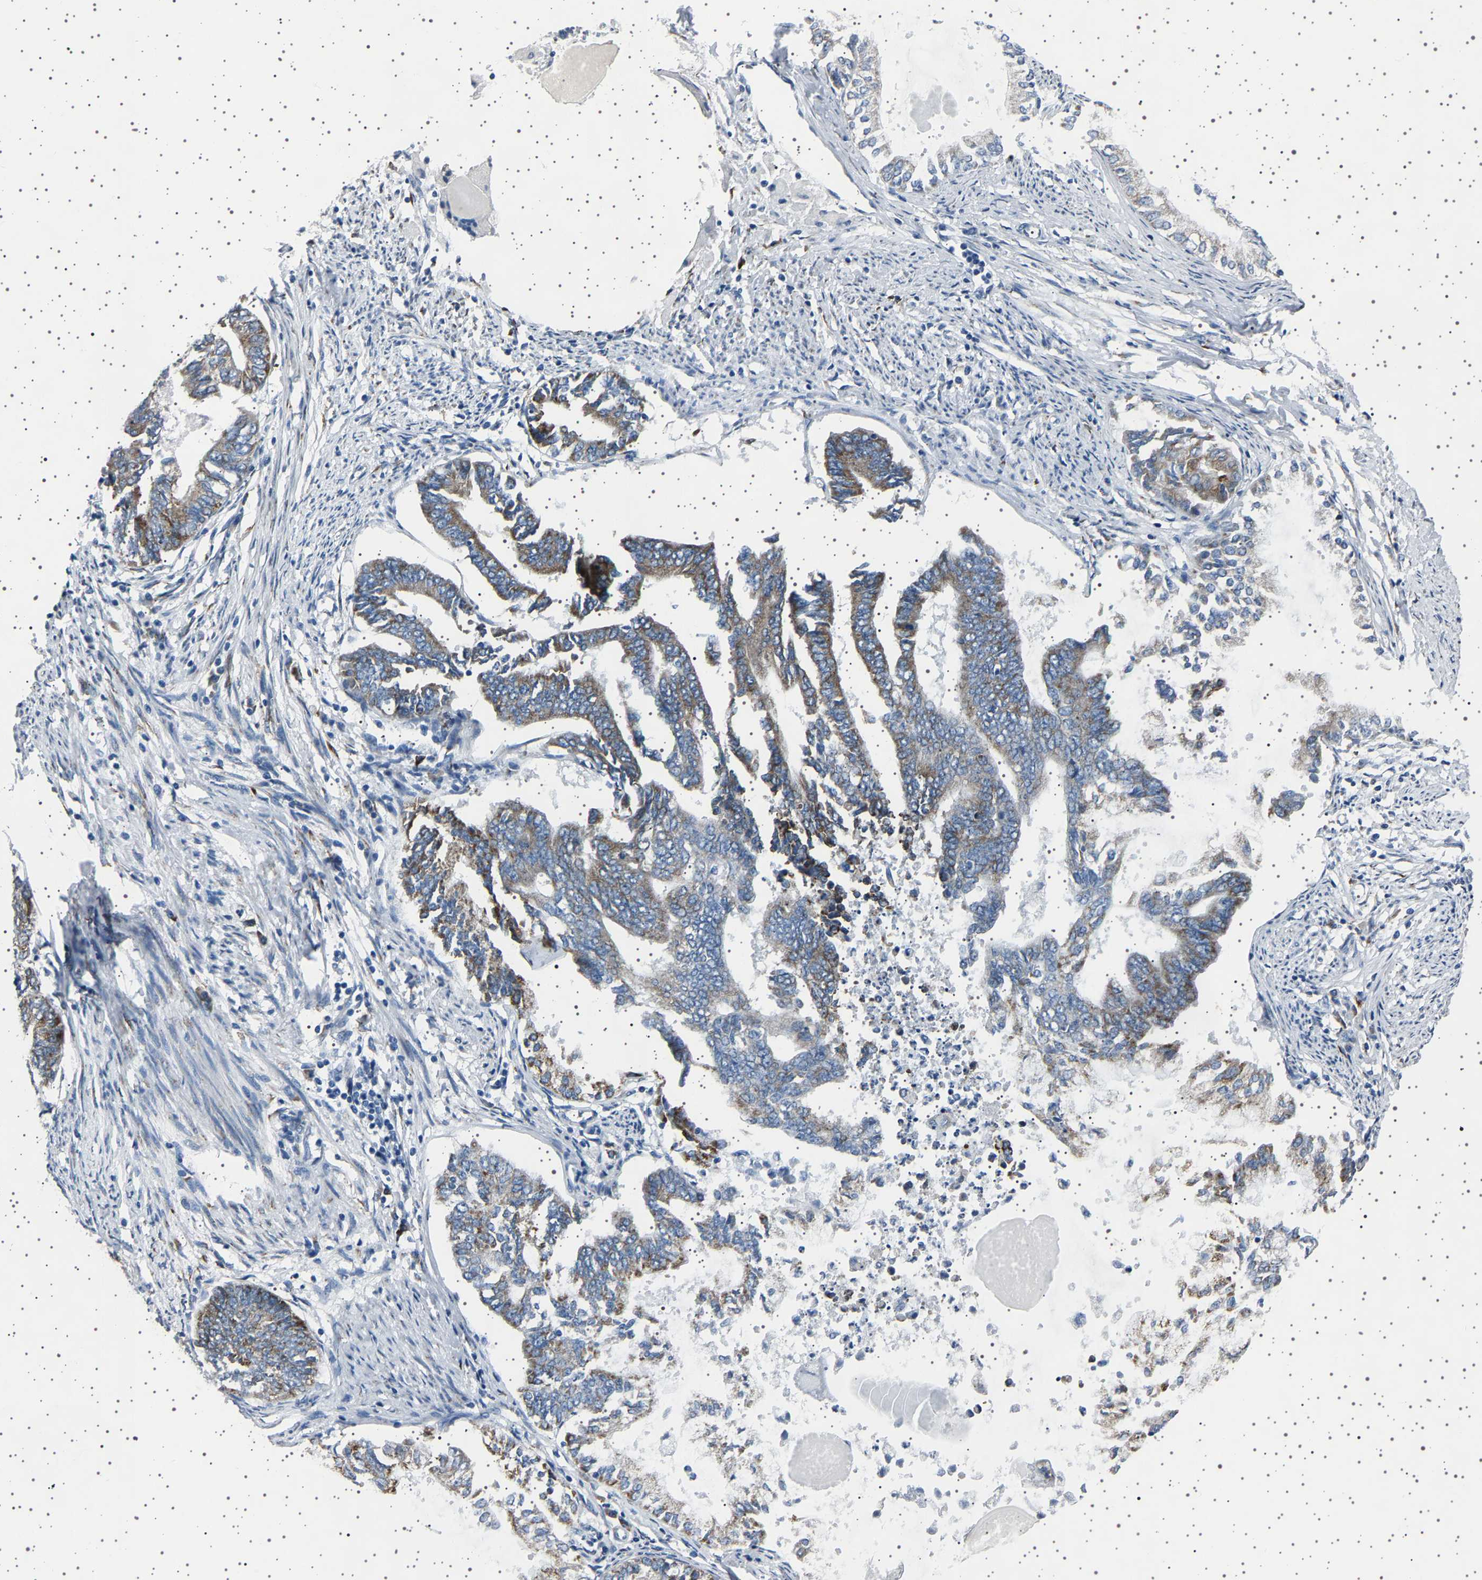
{"staining": {"intensity": "moderate", "quantity": ">75%", "location": "cytoplasmic/membranous"}, "tissue": "endometrial cancer", "cell_type": "Tumor cells", "image_type": "cancer", "snomed": [{"axis": "morphology", "description": "Adenocarcinoma, NOS"}, {"axis": "topography", "description": "Endometrium"}], "caption": "A medium amount of moderate cytoplasmic/membranous staining is appreciated in approximately >75% of tumor cells in endometrial cancer (adenocarcinoma) tissue.", "gene": "FTCD", "patient": {"sex": "female", "age": 86}}